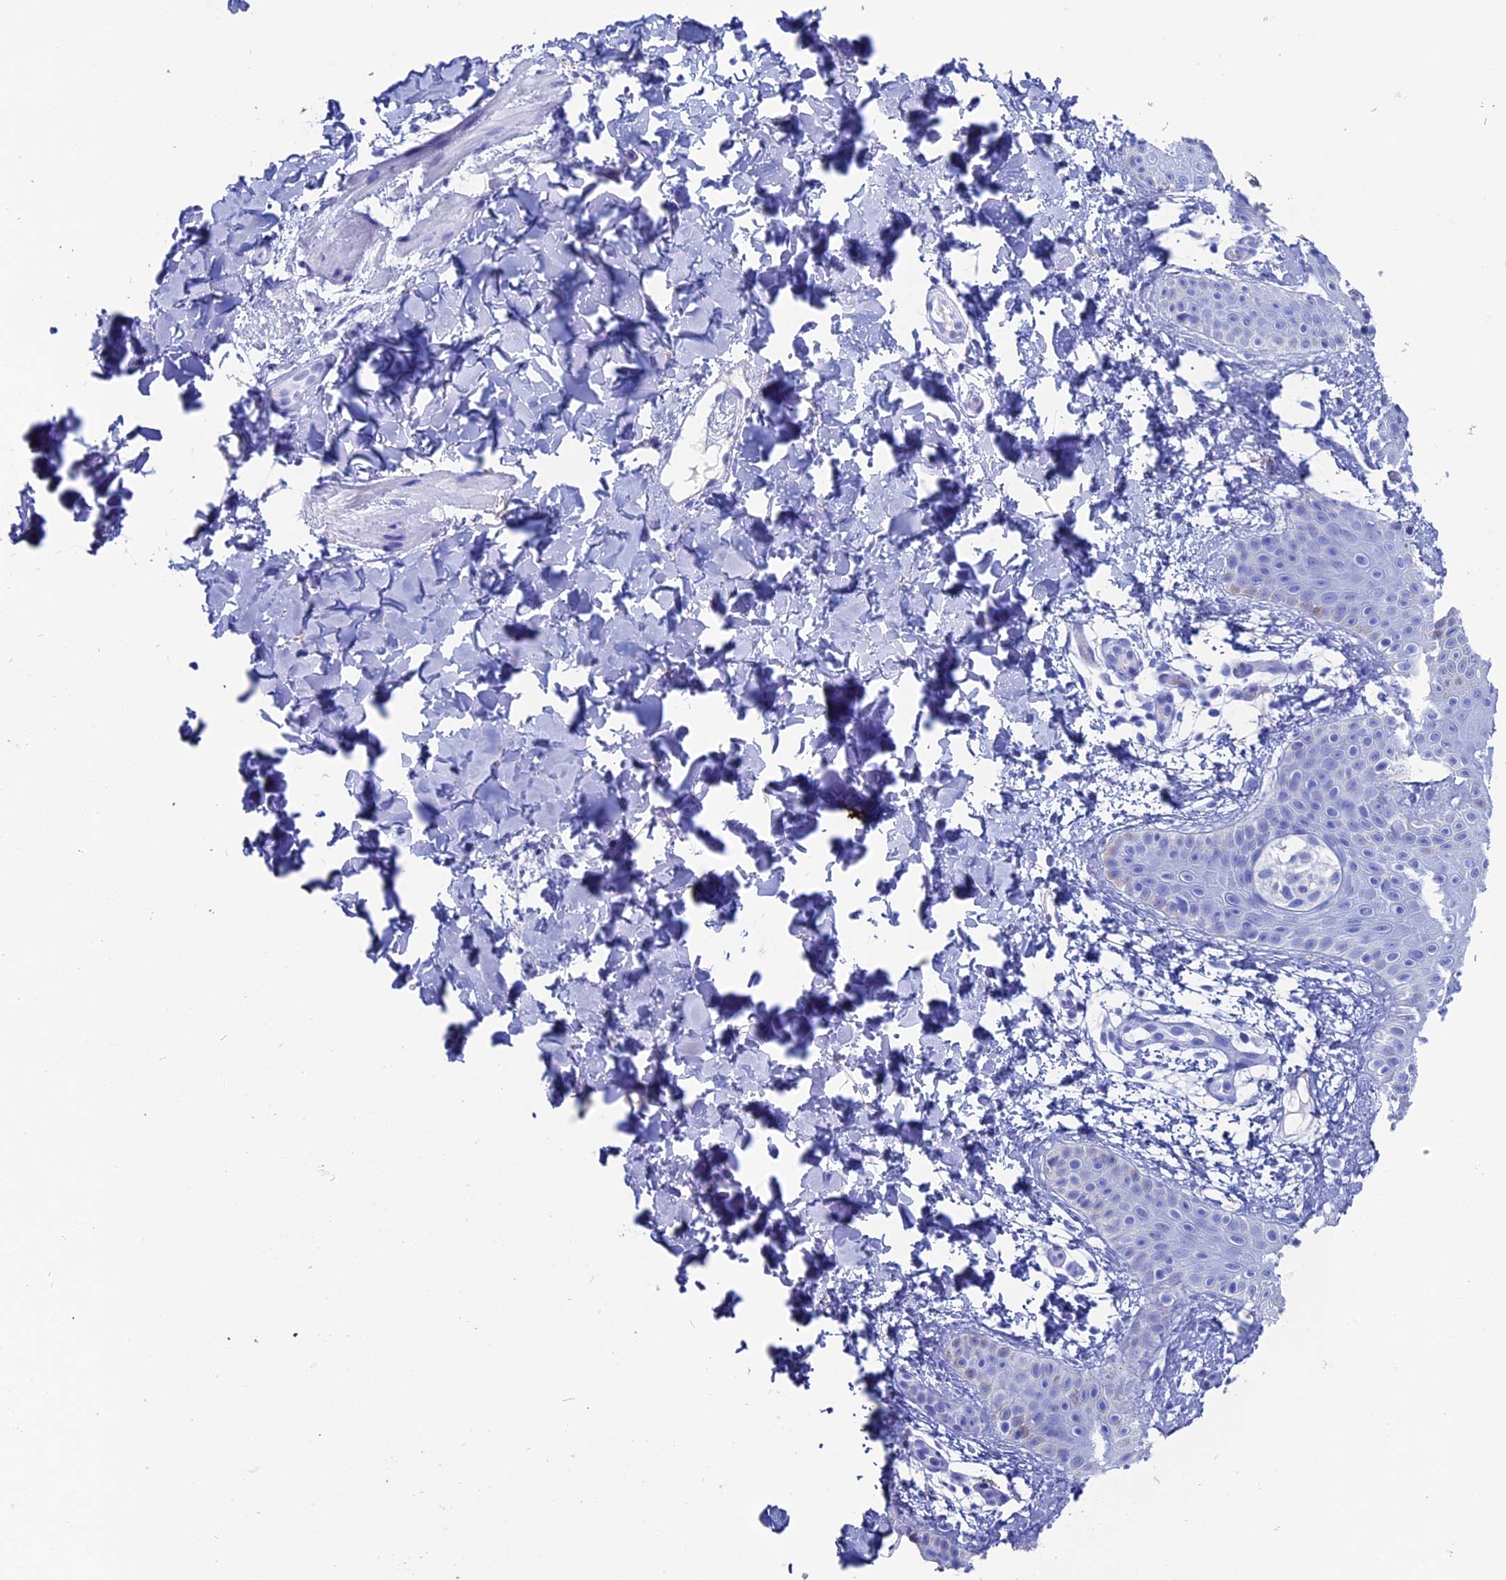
{"staining": {"intensity": "negative", "quantity": "none", "location": "none"}, "tissue": "skin", "cell_type": "Fibroblasts", "image_type": "normal", "snomed": [{"axis": "morphology", "description": "Normal tissue, NOS"}, {"axis": "topography", "description": "Skin"}], "caption": "A histopathology image of human skin is negative for staining in fibroblasts. (Brightfield microscopy of DAB immunohistochemistry (IHC) at high magnification).", "gene": "ANKRD29", "patient": {"sex": "male", "age": 36}}